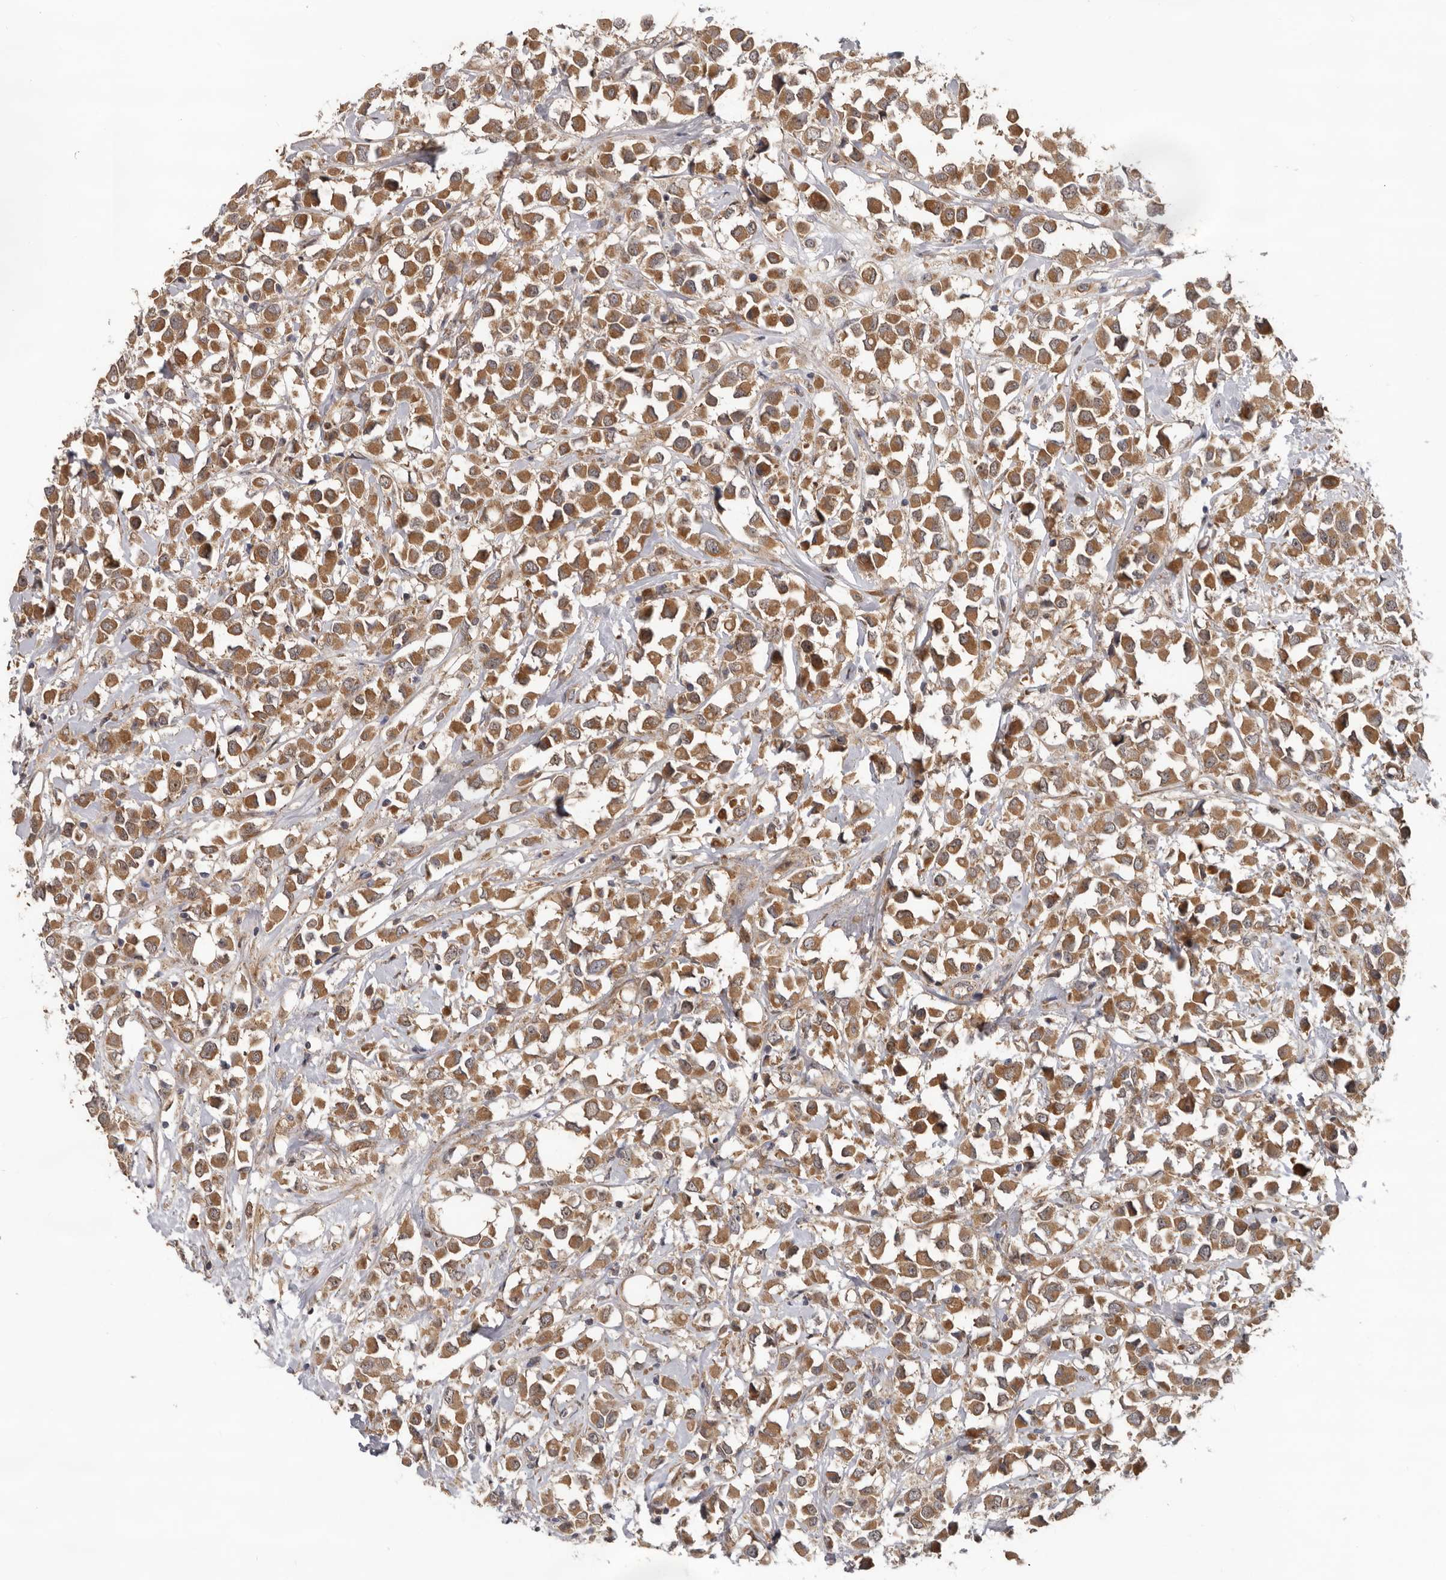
{"staining": {"intensity": "moderate", "quantity": ">75%", "location": "cytoplasmic/membranous"}, "tissue": "breast cancer", "cell_type": "Tumor cells", "image_type": "cancer", "snomed": [{"axis": "morphology", "description": "Duct carcinoma"}, {"axis": "topography", "description": "Breast"}], "caption": "Human breast cancer (intraductal carcinoma) stained with a brown dye shows moderate cytoplasmic/membranous positive positivity in about >75% of tumor cells.", "gene": "HINT3", "patient": {"sex": "female", "age": 61}}